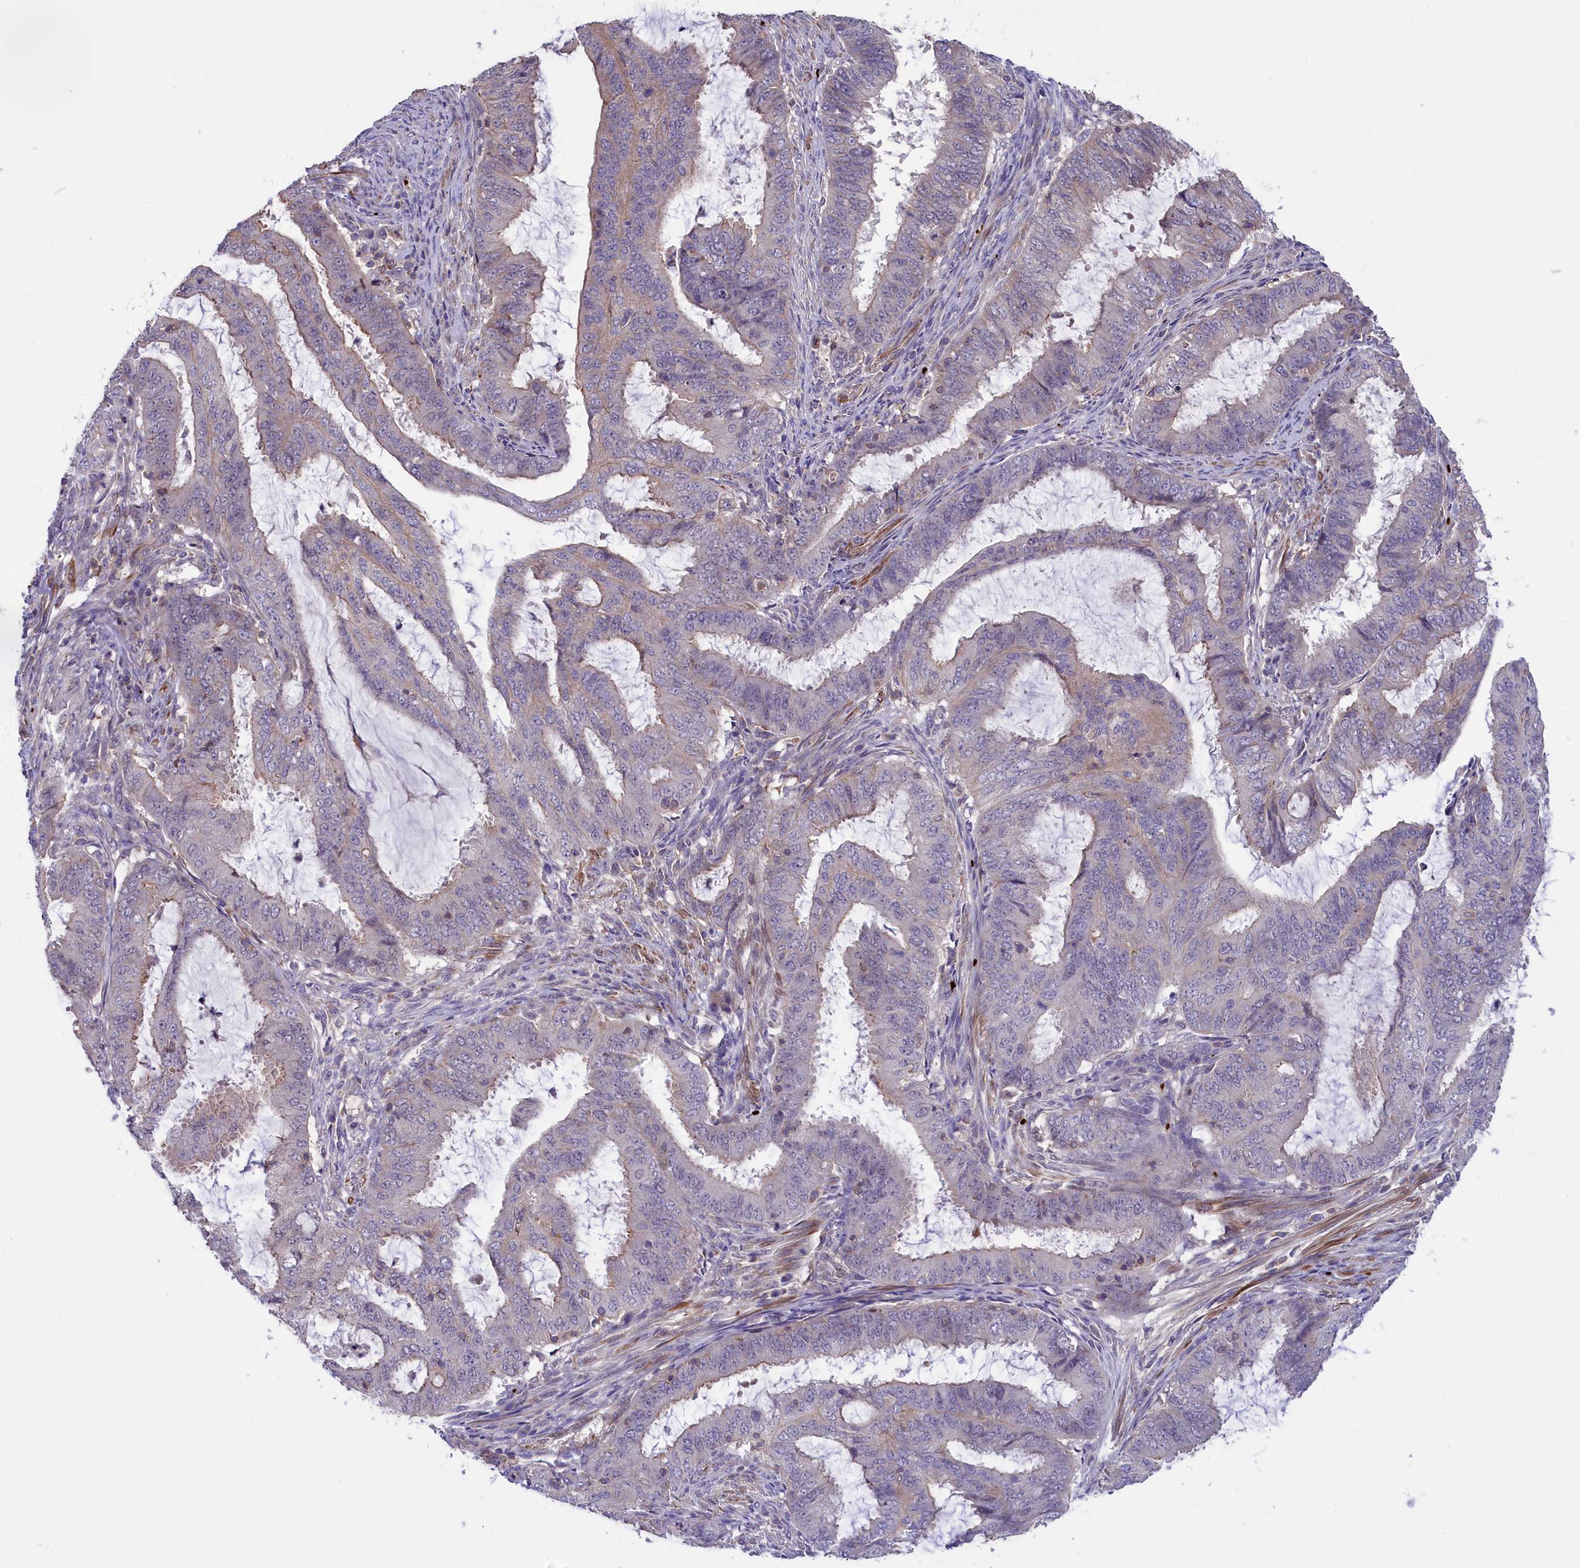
{"staining": {"intensity": "negative", "quantity": "none", "location": "none"}, "tissue": "endometrial cancer", "cell_type": "Tumor cells", "image_type": "cancer", "snomed": [{"axis": "morphology", "description": "Adenocarcinoma, NOS"}, {"axis": "topography", "description": "Endometrium"}], "caption": "Tumor cells are negative for protein expression in human adenocarcinoma (endometrial). (IHC, brightfield microscopy, high magnification).", "gene": "HEATR3", "patient": {"sex": "female", "age": 51}}